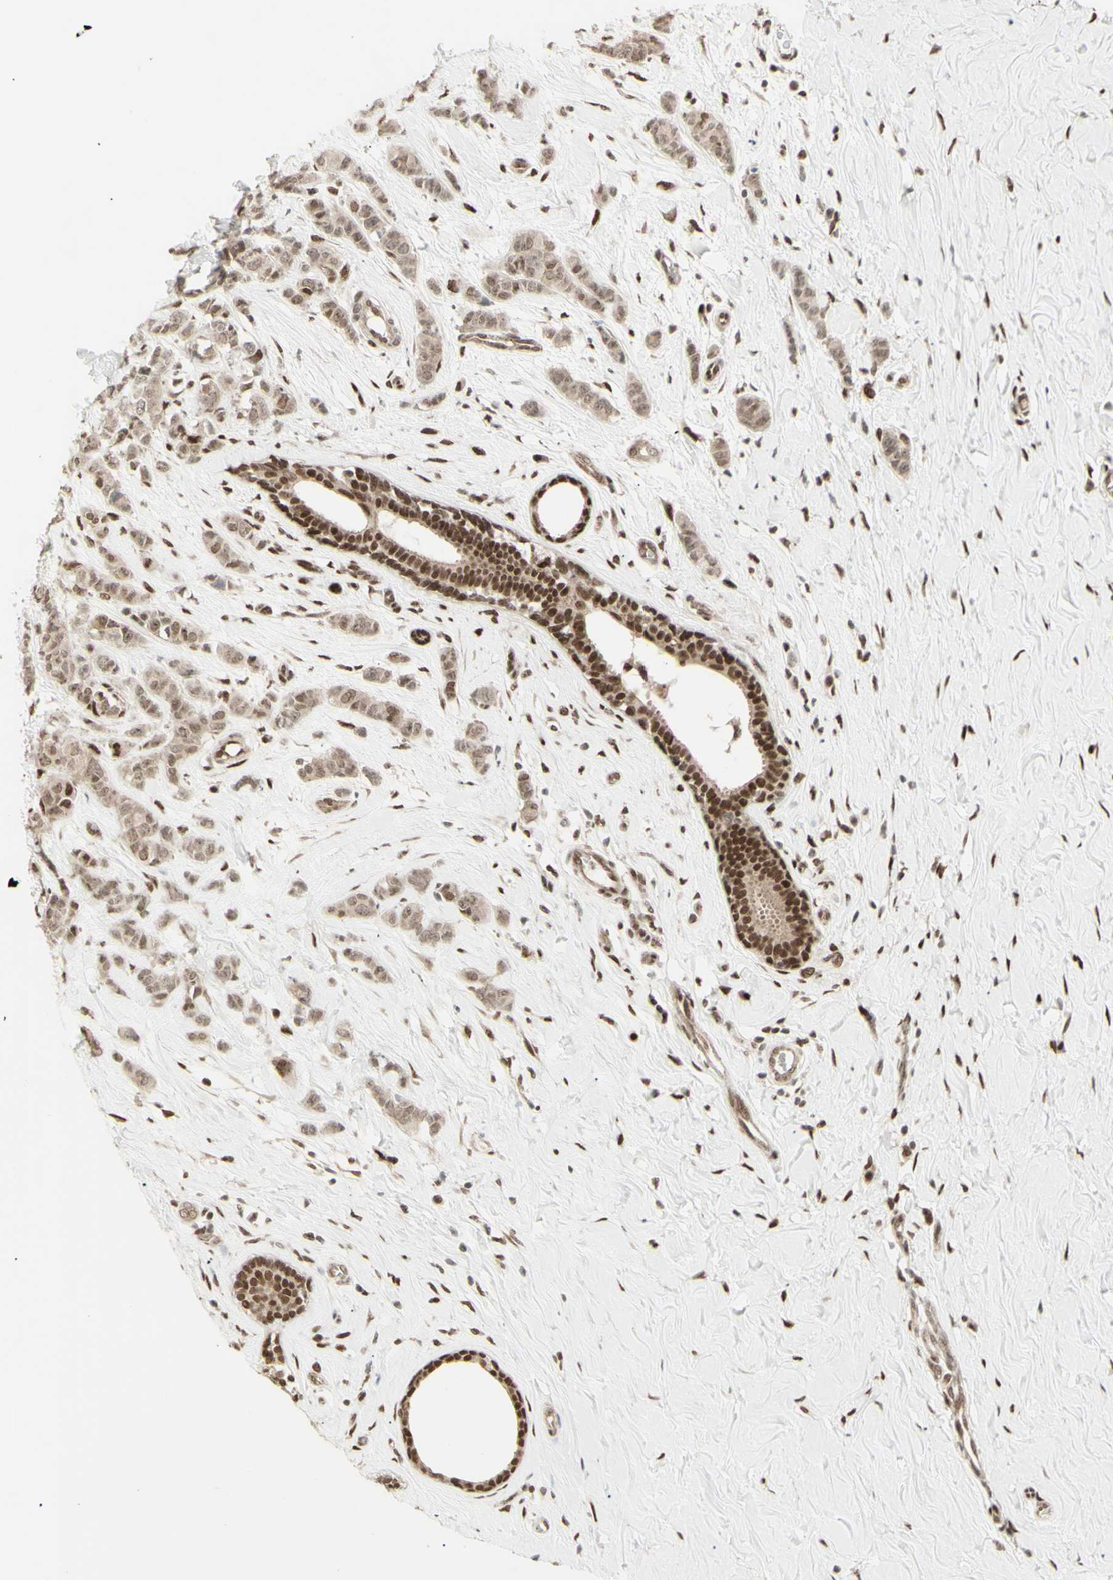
{"staining": {"intensity": "moderate", "quantity": ">75%", "location": "cytoplasmic/membranous,nuclear"}, "tissue": "breast cancer", "cell_type": "Tumor cells", "image_type": "cancer", "snomed": [{"axis": "morphology", "description": "Normal tissue, NOS"}, {"axis": "morphology", "description": "Duct carcinoma"}, {"axis": "topography", "description": "Breast"}], "caption": "Human infiltrating ductal carcinoma (breast) stained with a brown dye shows moderate cytoplasmic/membranous and nuclear positive positivity in about >75% of tumor cells.", "gene": "CBX1", "patient": {"sex": "female", "age": 40}}